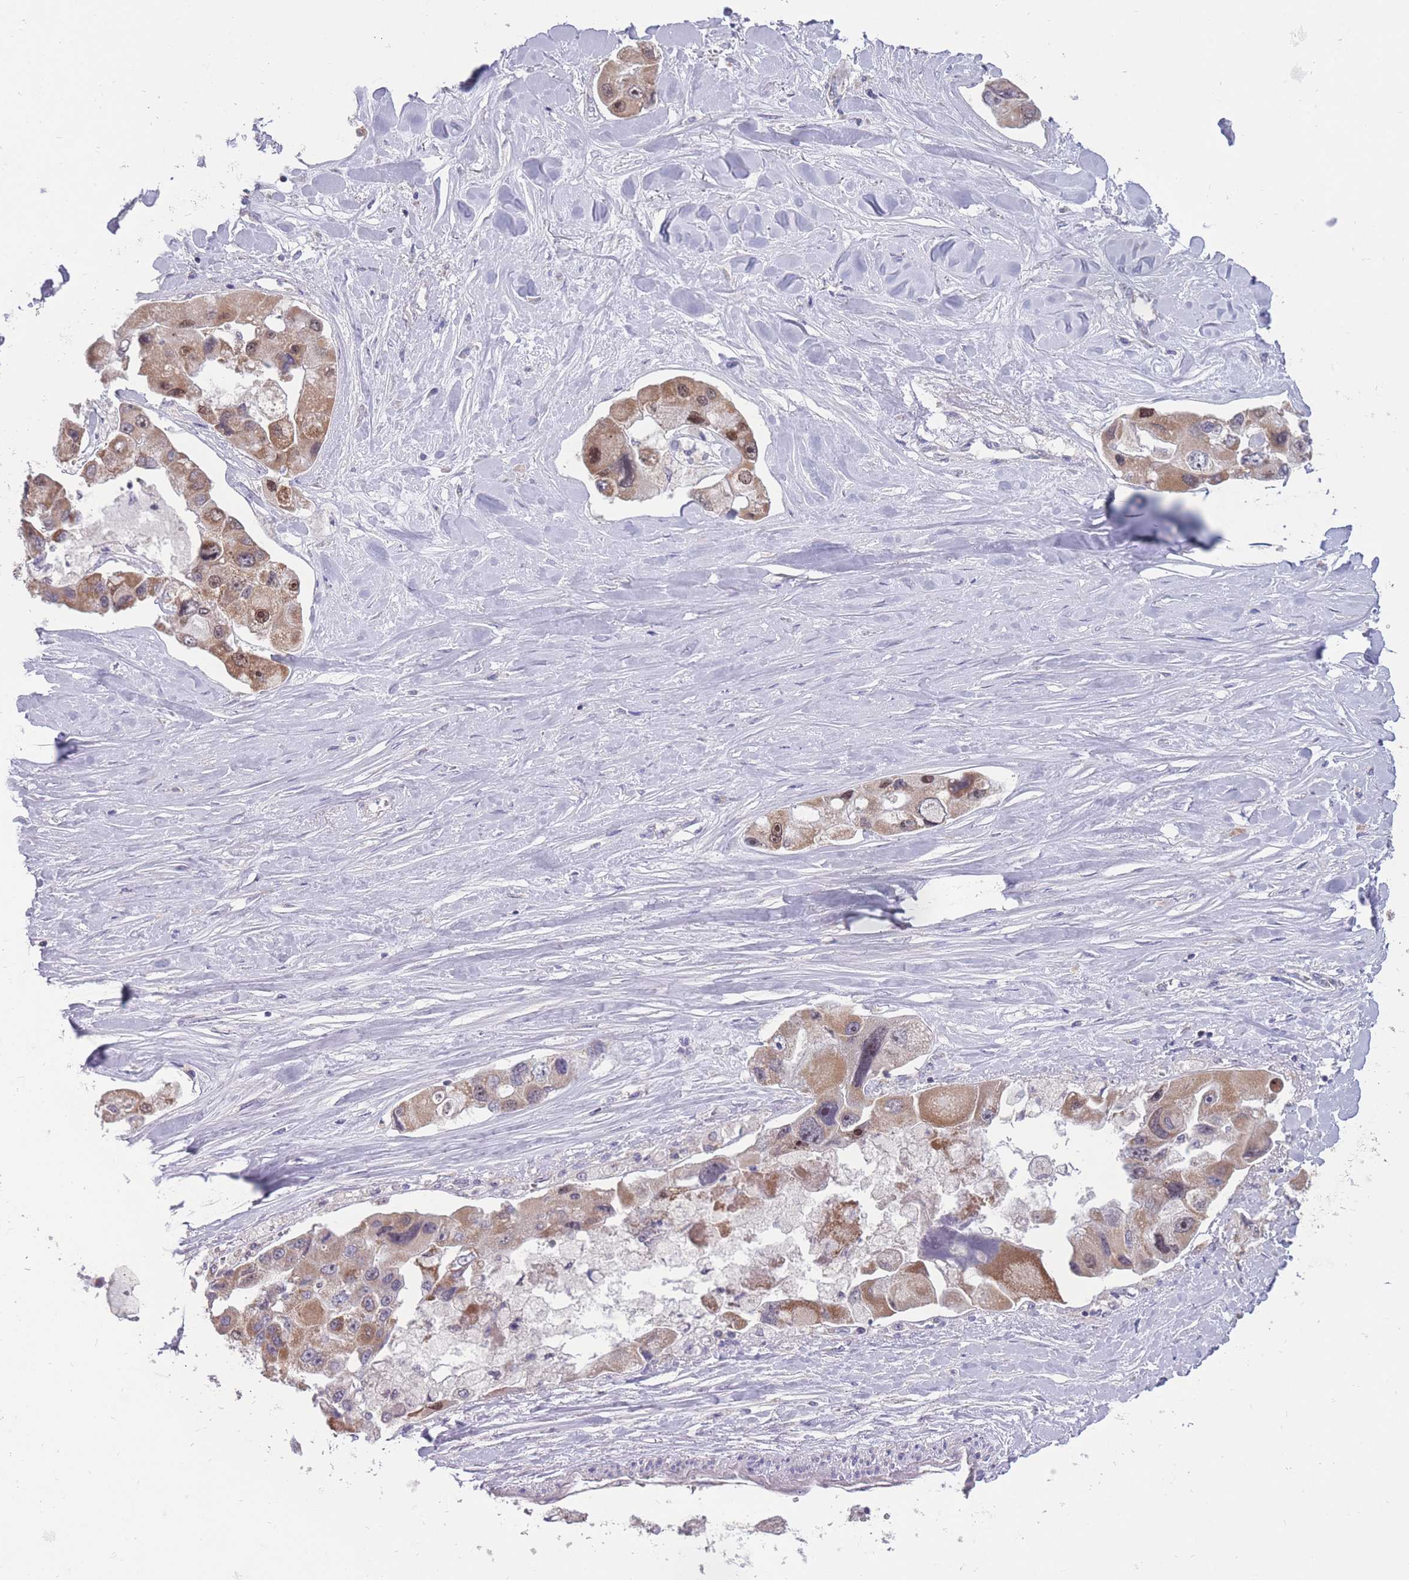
{"staining": {"intensity": "moderate", "quantity": ">75%", "location": "cytoplasmic/membranous"}, "tissue": "lung cancer", "cell_type": "Tumor cells", "image_type": "cancer", "snomed": [{"axis": "morphology", "description": "Adenocarcinoma, NOS"}, {"axis": "topography", "description": "Lung"}], "caption": "IHC image of neoplastic tissue: human lung cancer stained using IHC demonstrates medium levels of moderate protein expression localized specifically in the cytoplasmic/membranous of tumor cells, appearing as a cytoplasmic/membranous brown color.", "gene": "MCIDAS", "patient": {"sex": "female", "age": 54}}